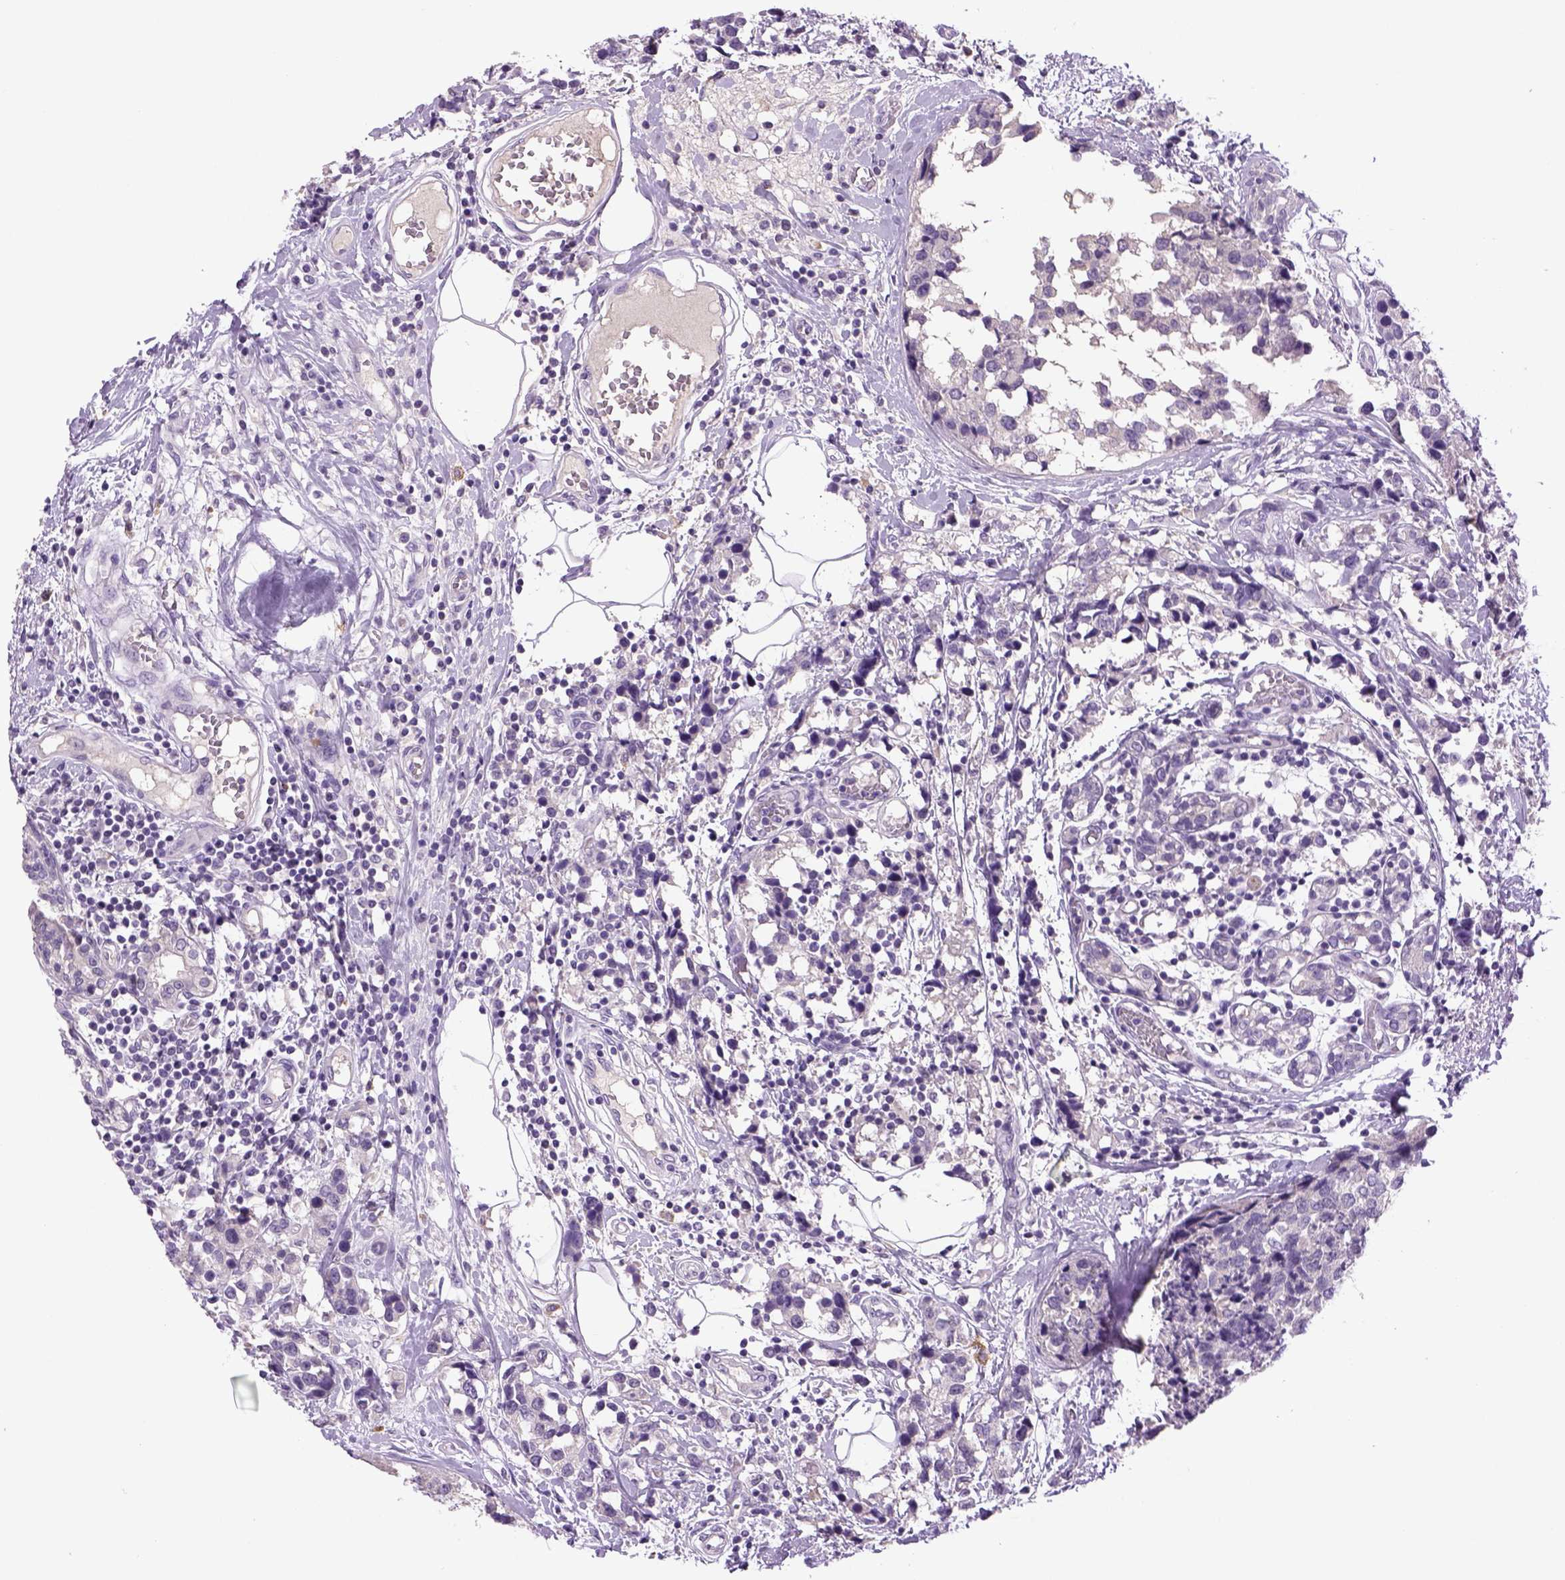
{"staining": {"intensity": "negative", "quantity": "none", "location": "none"}, "tissue": "breast cancer", "cell_type": "Tumor cells", "image_type": "cancer", "snomed": [{"axis": "morphology", "description": "Lobular carcinoma"}, {"axis": "topography", "description": "Breast"}], "caption": "Tumor cells show no significant protein positivity in breast cancer (lobular carcinoma).", "gene": "DBH", "patient": {"sex": "female", "age": 59}}